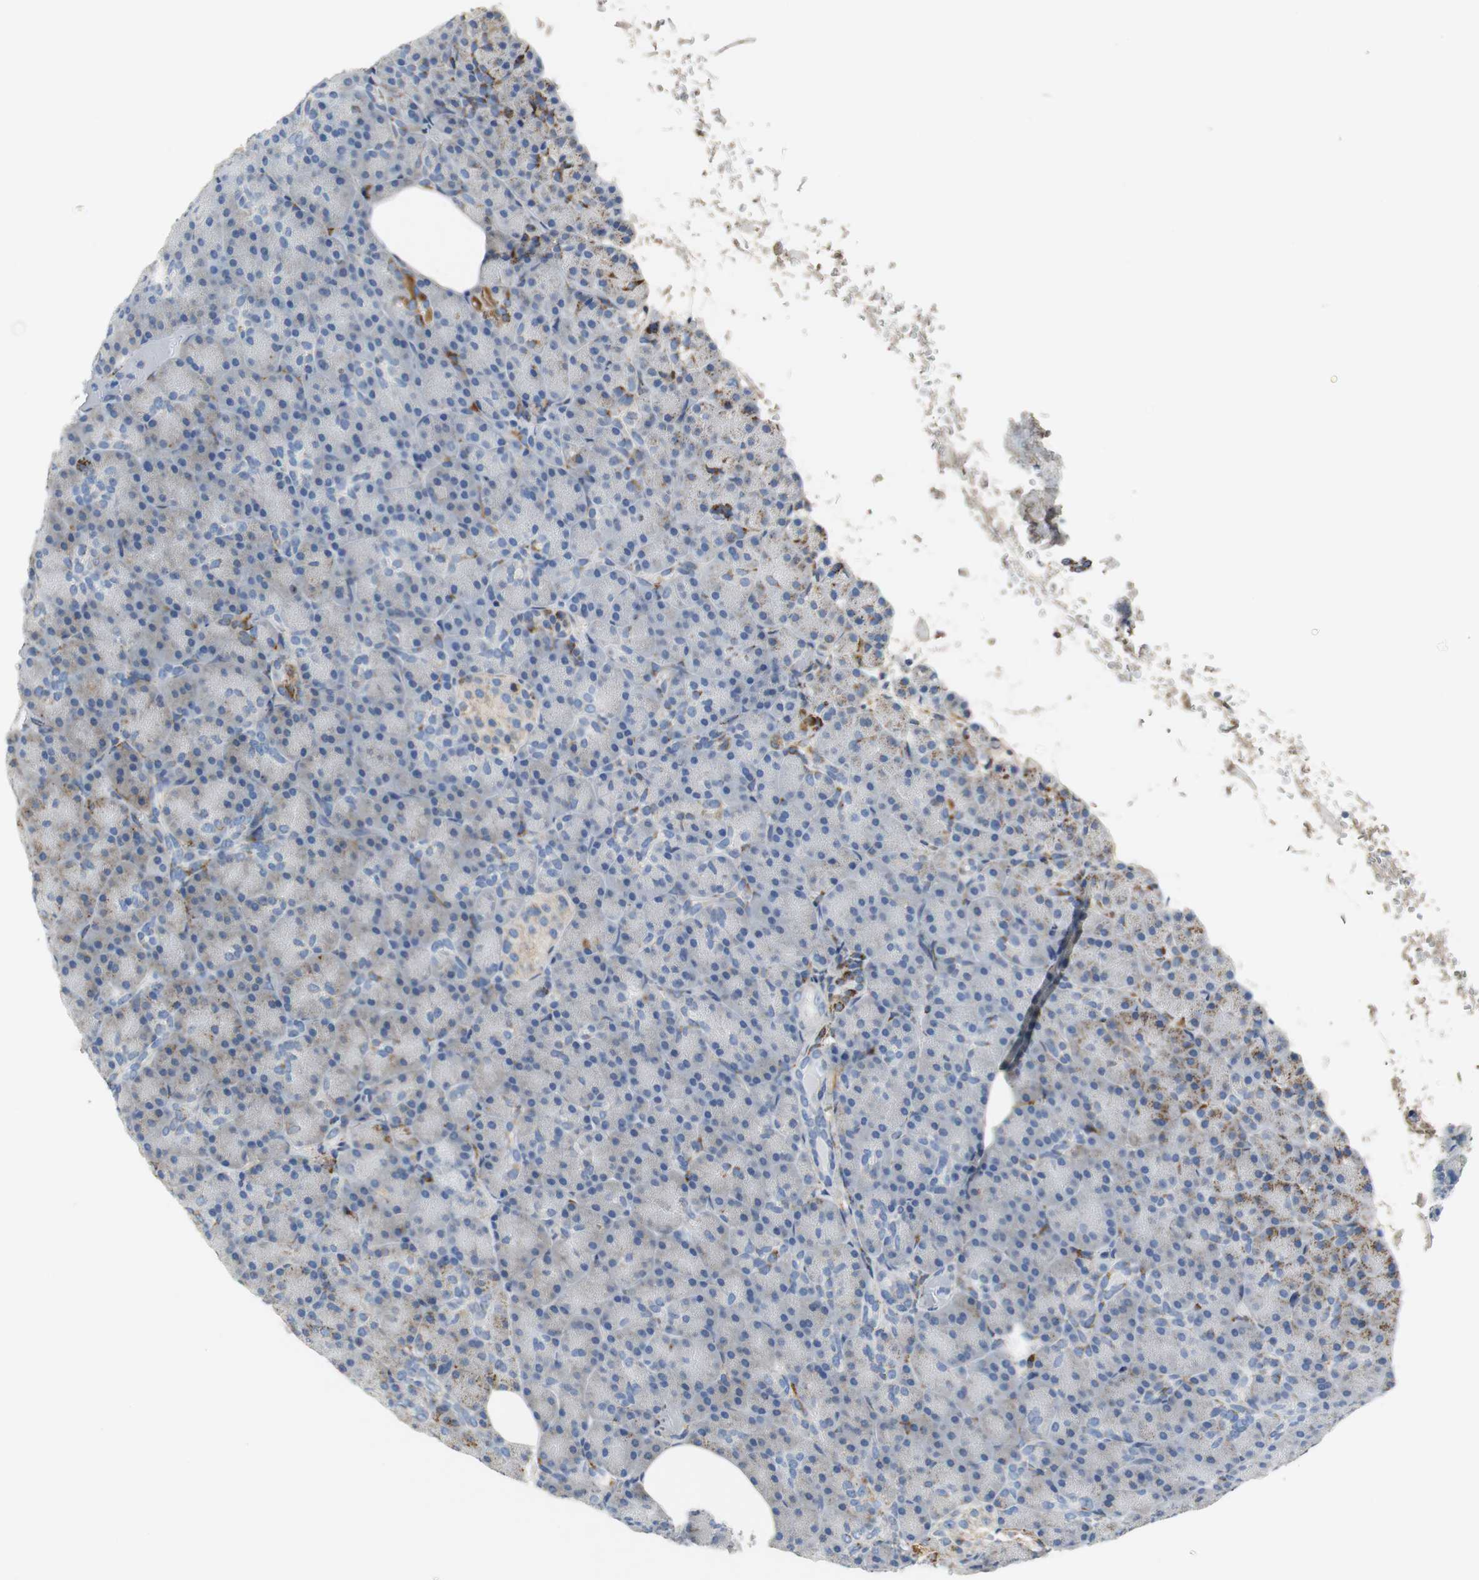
{"staining": {"intensity": "weak", "quantity": "25%-75%", "location": "cytoplasmic/membranous"}, "tissue": "pancreas", "cell_type": "Exocrine glandular cells", "image_type": "normal", "snomed": [{"axis": "morphology", "description": "Normal tissue, NOS"}, {"axis": "topography", "description": "Pancreas"}], "caption": "The histopathology image displays a brown stain indicating the presence of a protein in the cytoplasmic/membranous of exocrine glandular cells in pancreas.", "gene": "C1QTNF7", "patient": {"sex": "female", "age": 43}}